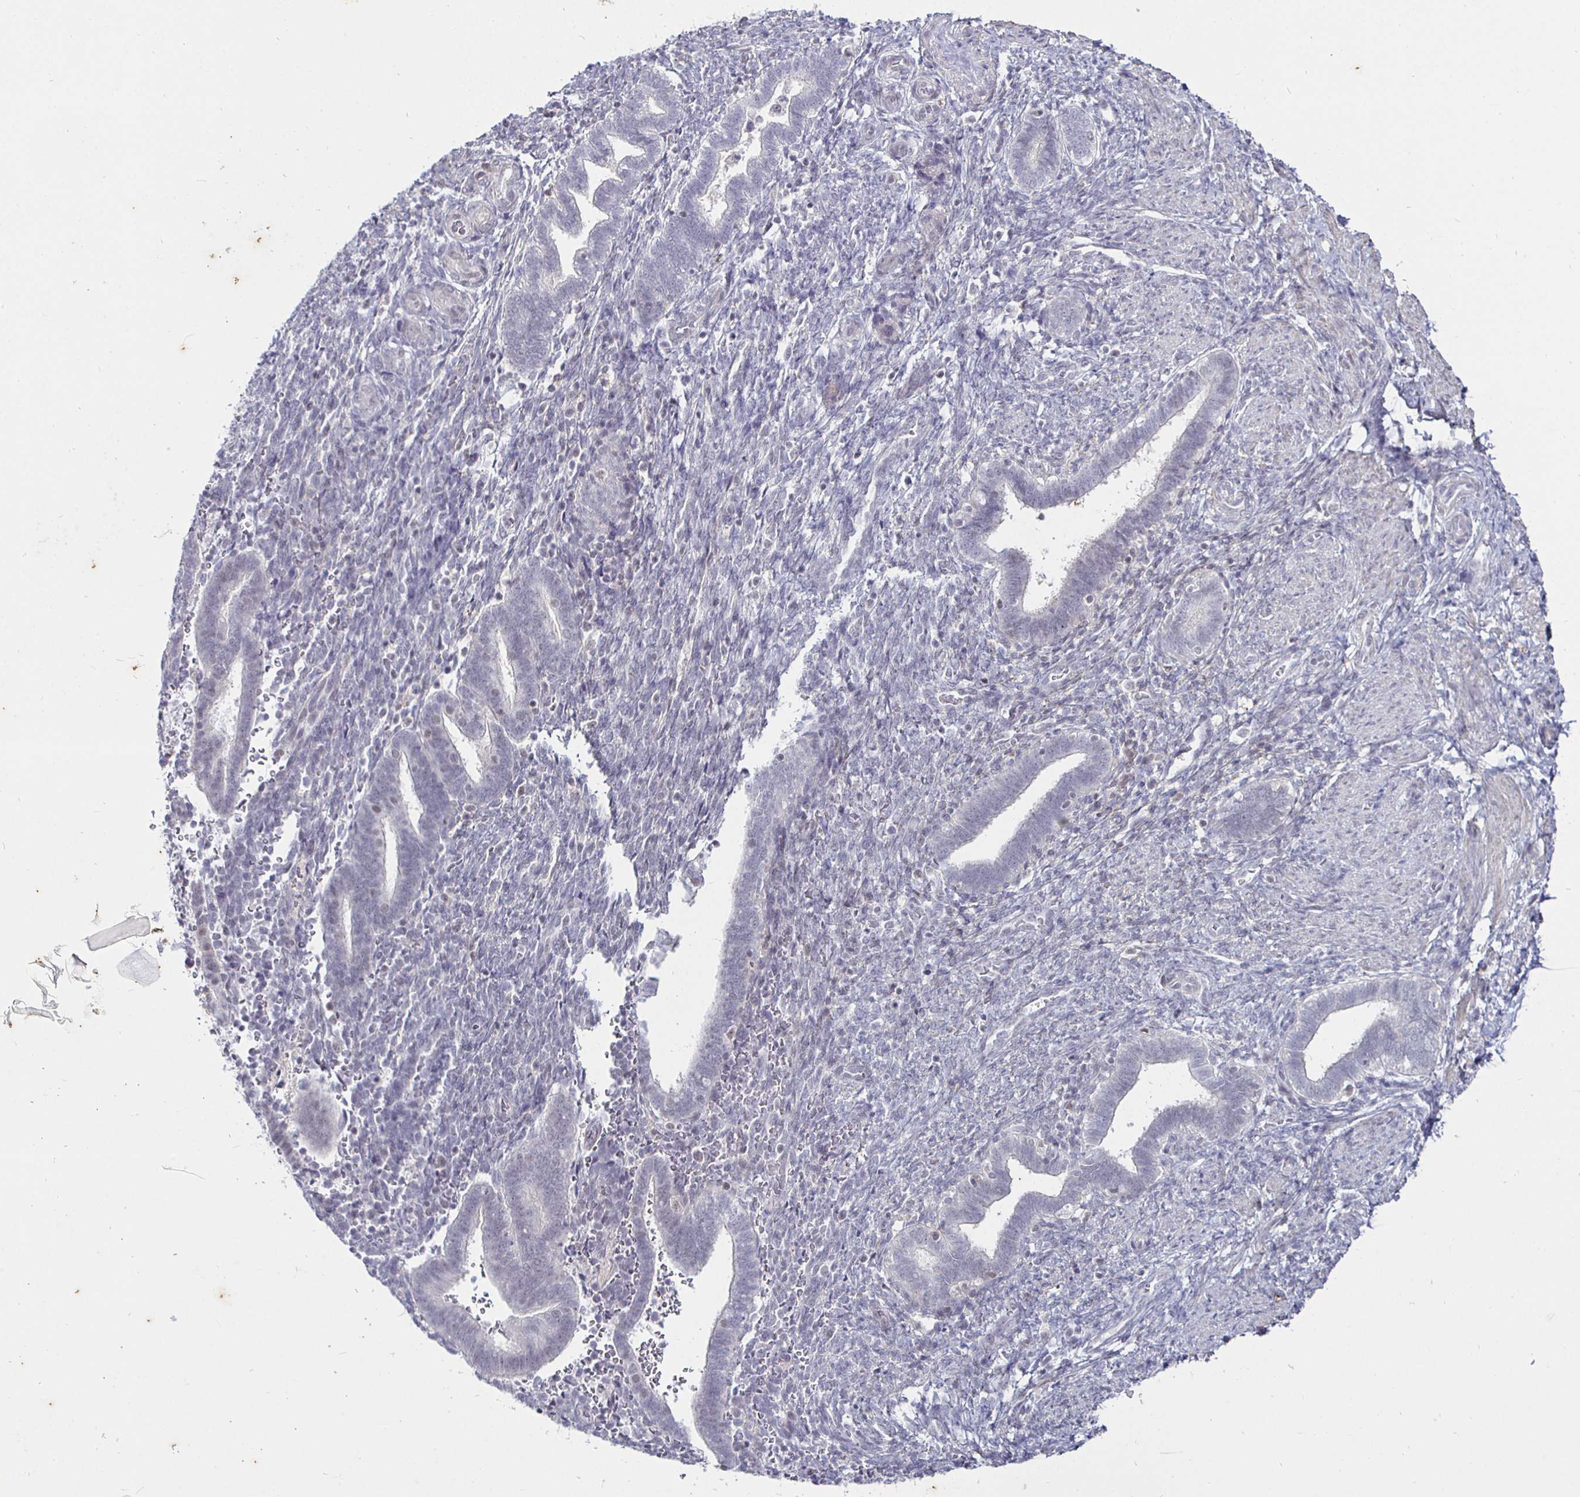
{"staining": {"intensity": "negative", "quantity": "none", "location": "none"}, "tissue": "endometrium", "cell_type": "Cells in endometrial stroma", "image_type": "normal", "snomed": [{"axis": "morphology", "description": "Normal tissue, NOS"}, {"axis": "topography", "description": "Endometrium"}], "caption": "Endometrium was stained to show a protein in brown. There is no significant positivity in cells in endometrial stroma. (Brightfield microscopy of DAB (3,3'-diaminobenzidine) IHC at high magnification).", "gene": "MLH1", "patient": {"sex": "female", "age": 34}}